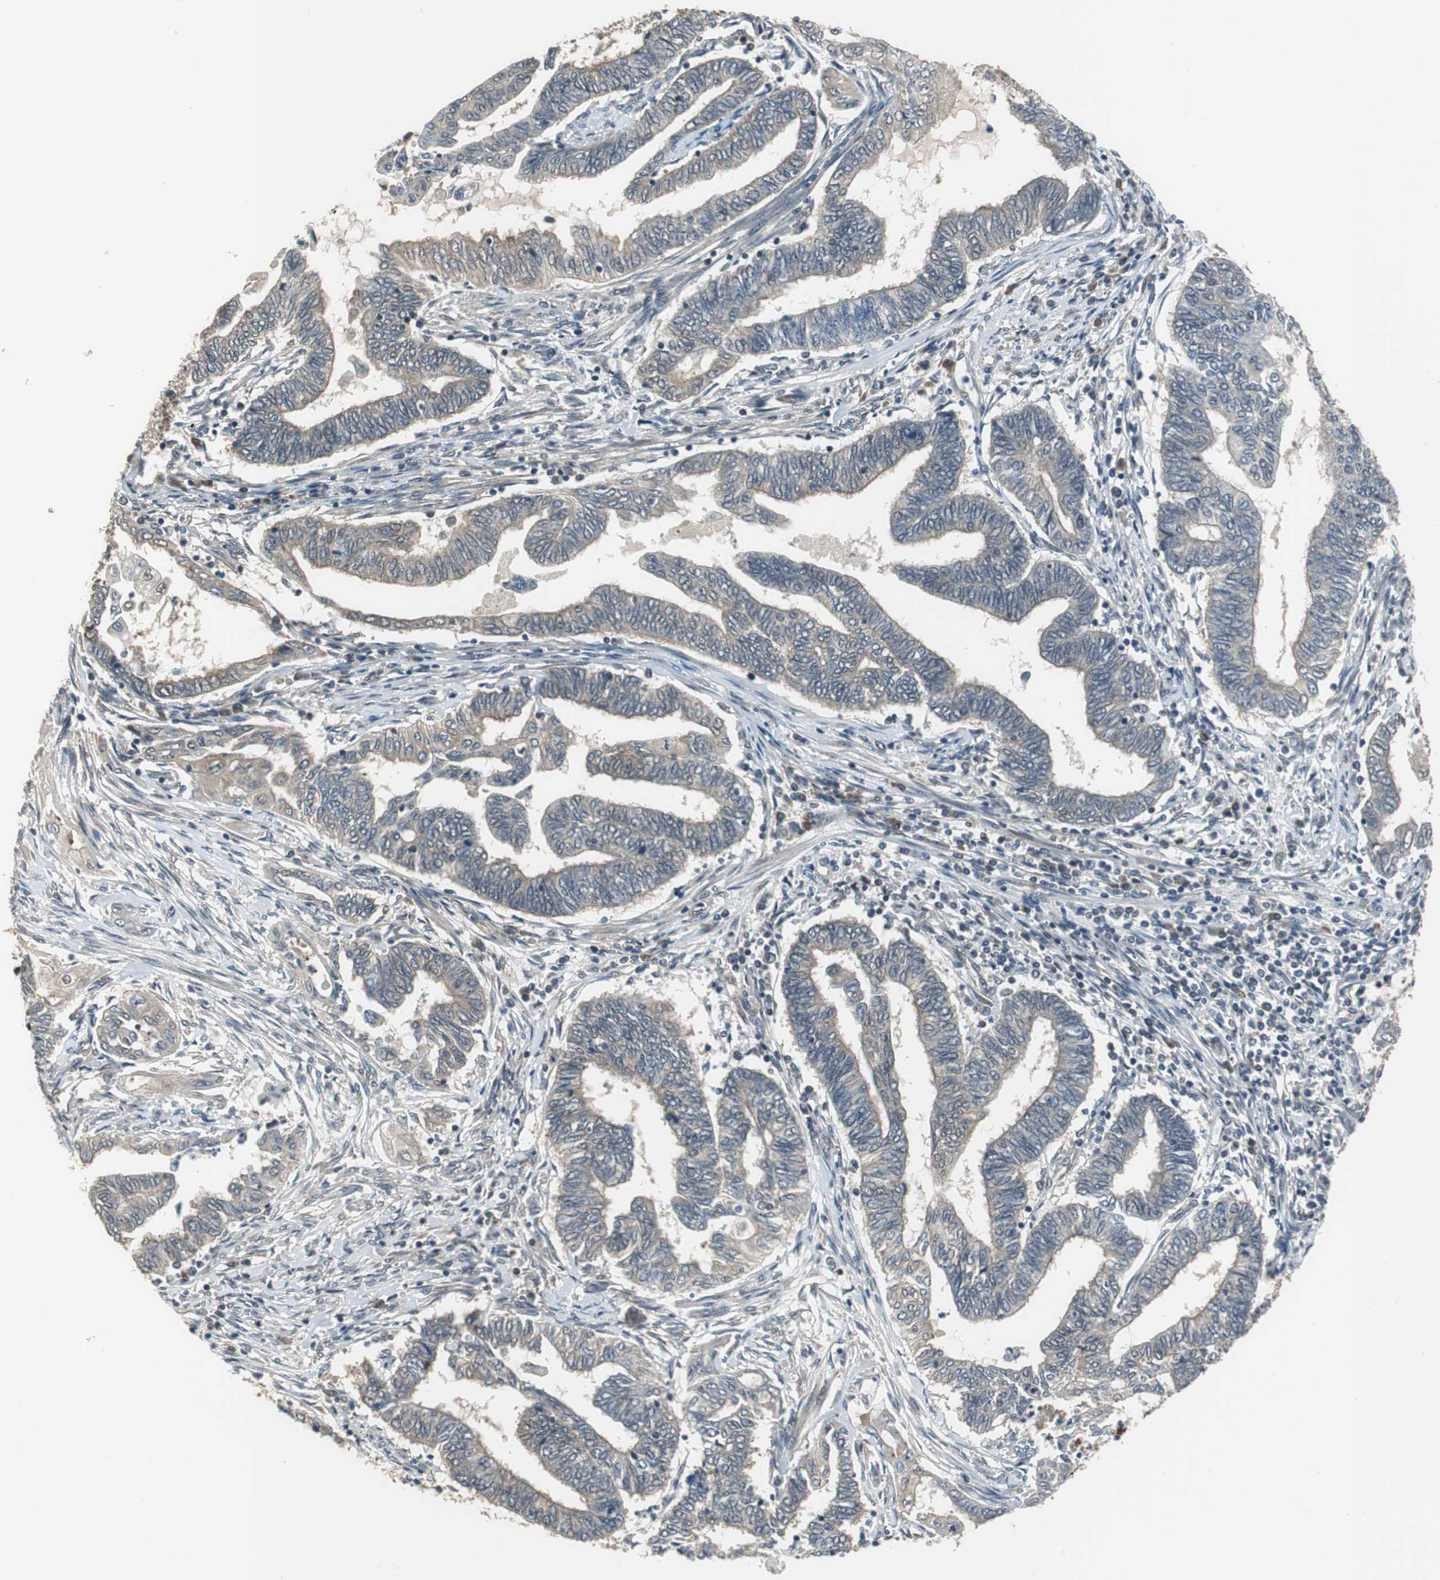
{"staining": {"intensity": "weak", "quantity": "25%-75%", "location": "cytoplasmic/membranous"}, "tissue": "endometrial cancer", "cell_type": "Tumor cells", "image_type": "cancer", "snomed": [{"axis": "morphology", "description": "Adenocarcinoma, NOS"}, {"axis": "topography", "description": "Uterus"}, {"axis": "topography", "description": "Endometrium"}], "caption": "Protein staining displays weak cytoplasmic/membranous positivity in approximately 25%-75% of tumor cells in endometrial cancer.", "gene": "MAFB", "patient": {"sex": "female", "age": 70}}